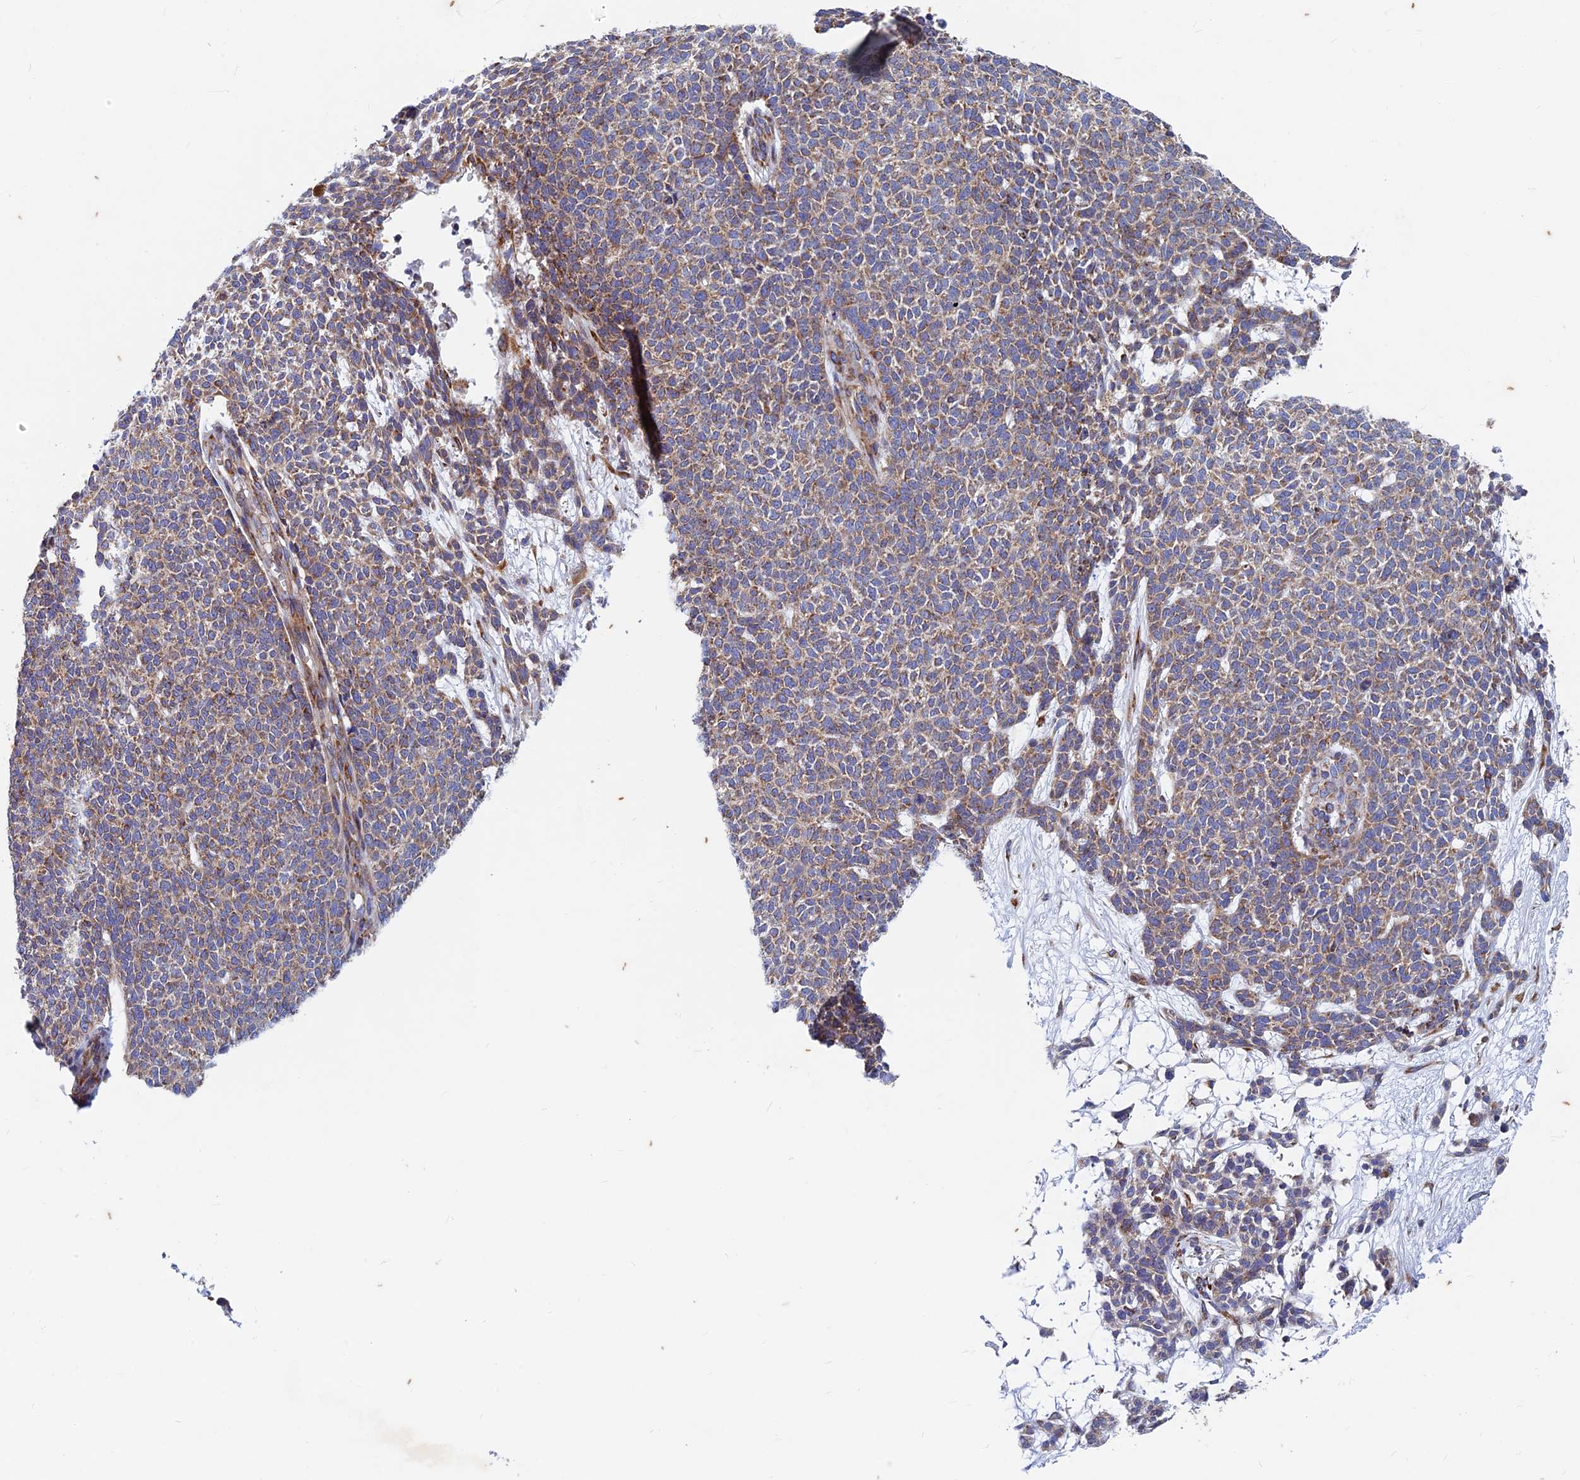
{"staining": {"intensity": "weak", "quantity": "25%-75%", "location": "cytoplasmic/membranous"}, "tissue": "skin cancer", "cell_type": "Tumor cells", "image_type": "cancer", "snomed": [{"axis": "morphology", "description": "Basal cell carcinoma"}, {"axis": "topography", "description": "Skin"}], "caption": "An immunohistochemistry (IHC) micrograph of tumor tissue is shown. Protein staining in brown highlights weak cytoplasmic/membranous positivity in skin cancer within tumor cells.", "gene": "AP4S1", "patient": {"sex": "female", "age": 84}}